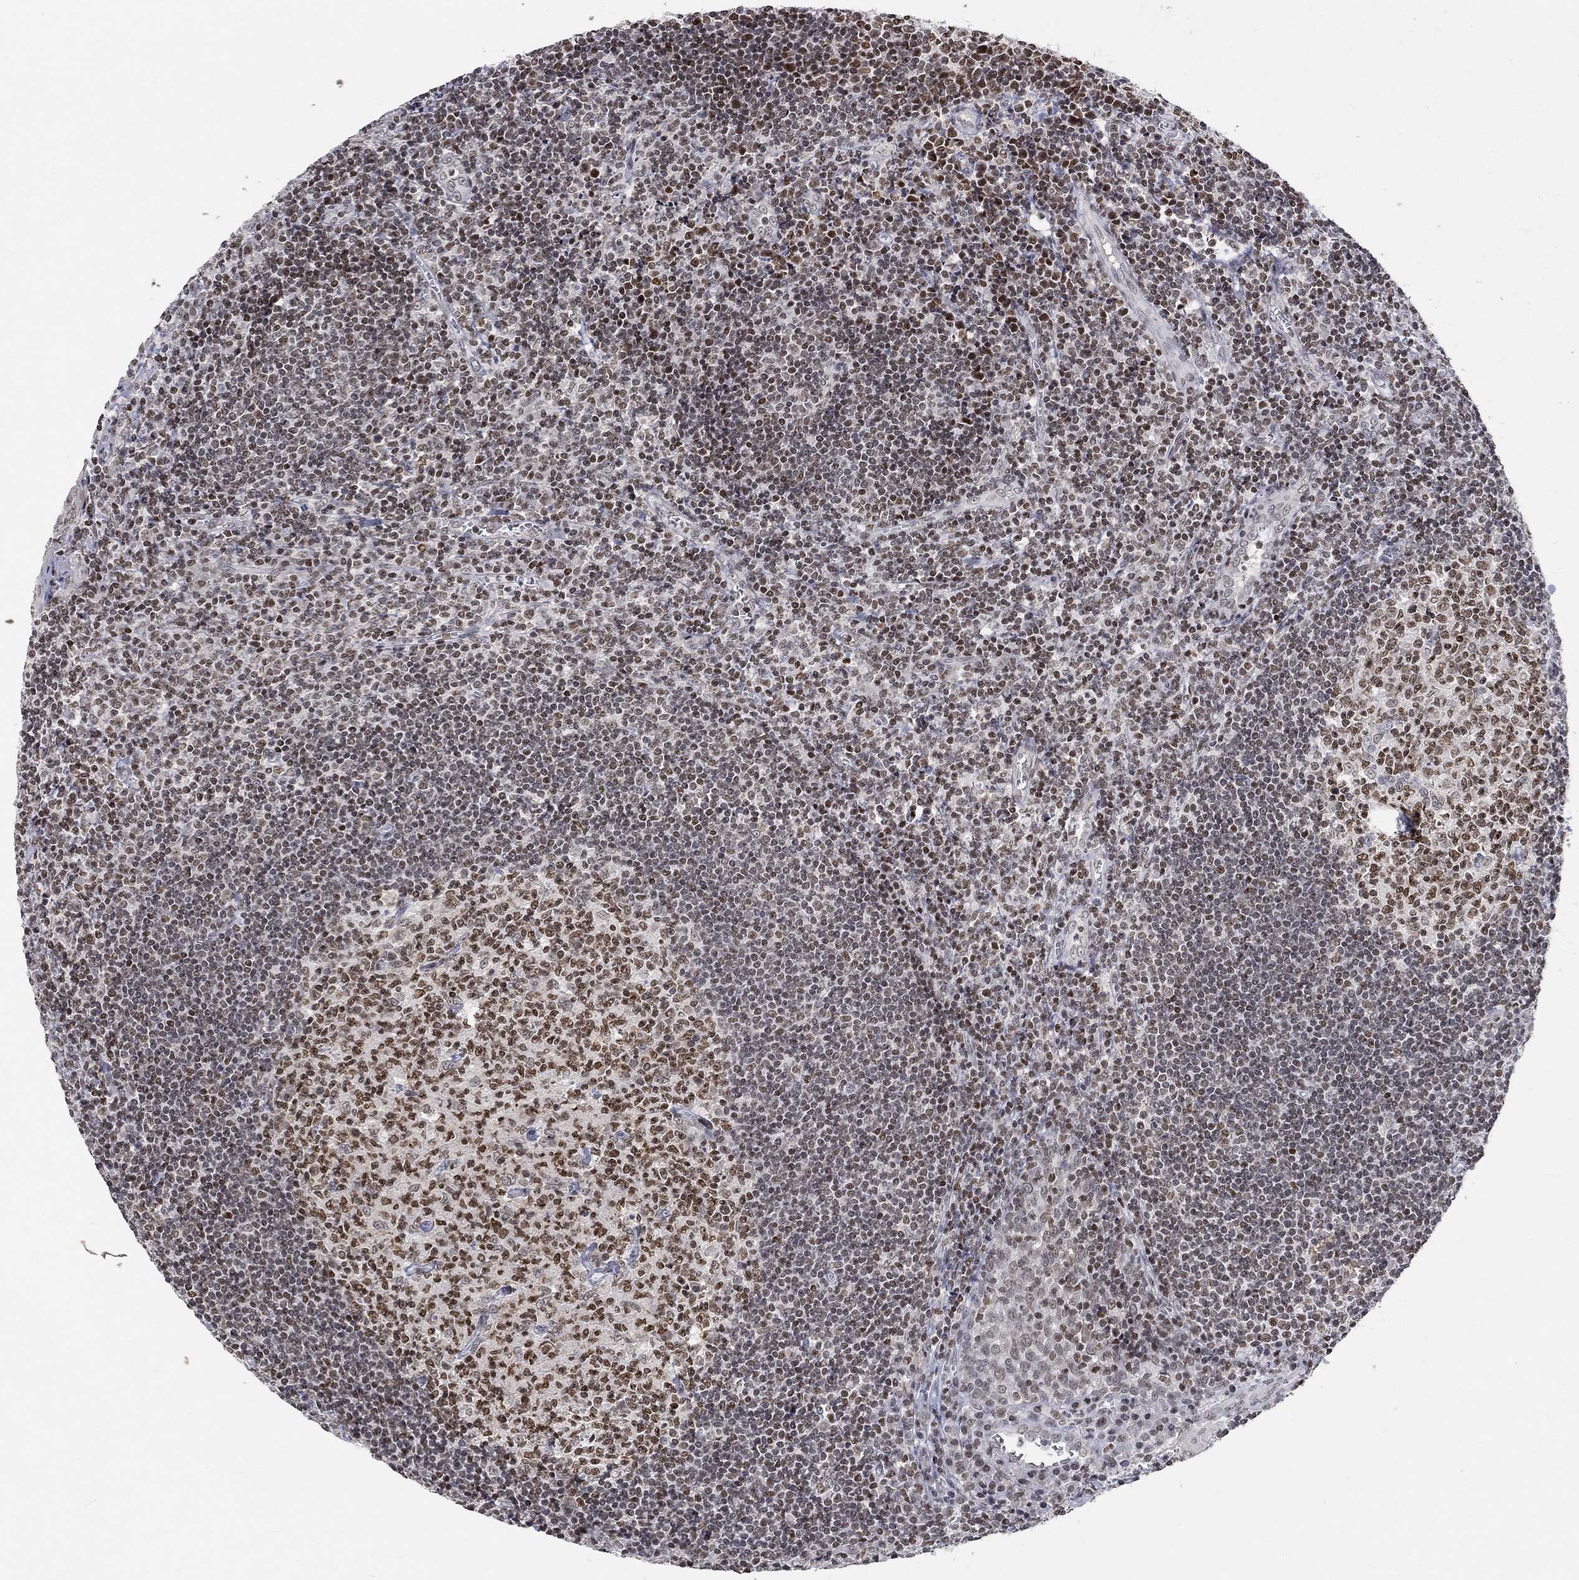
{"staining": {"intensity": "strong", "quantity": "25%-75%", "location": "nuclear"}, "tissue": "tonsil", "cell_type": "Germinal center cells", "image_type": "normal", "snomed": [{"axis": "morphology", "description": "Normal tissue, NOS"}, {"axis": "topography", "description": "Tonsil"}], "caption": "Immunohistochemical staining of unremarkable human tonsil displays 25%-75% levels of strong nuclear protein expression in approximately 25%-75% of germinal center cells.", "gene": "KLF12", "patient": {"sex": "male", "age": 33}}